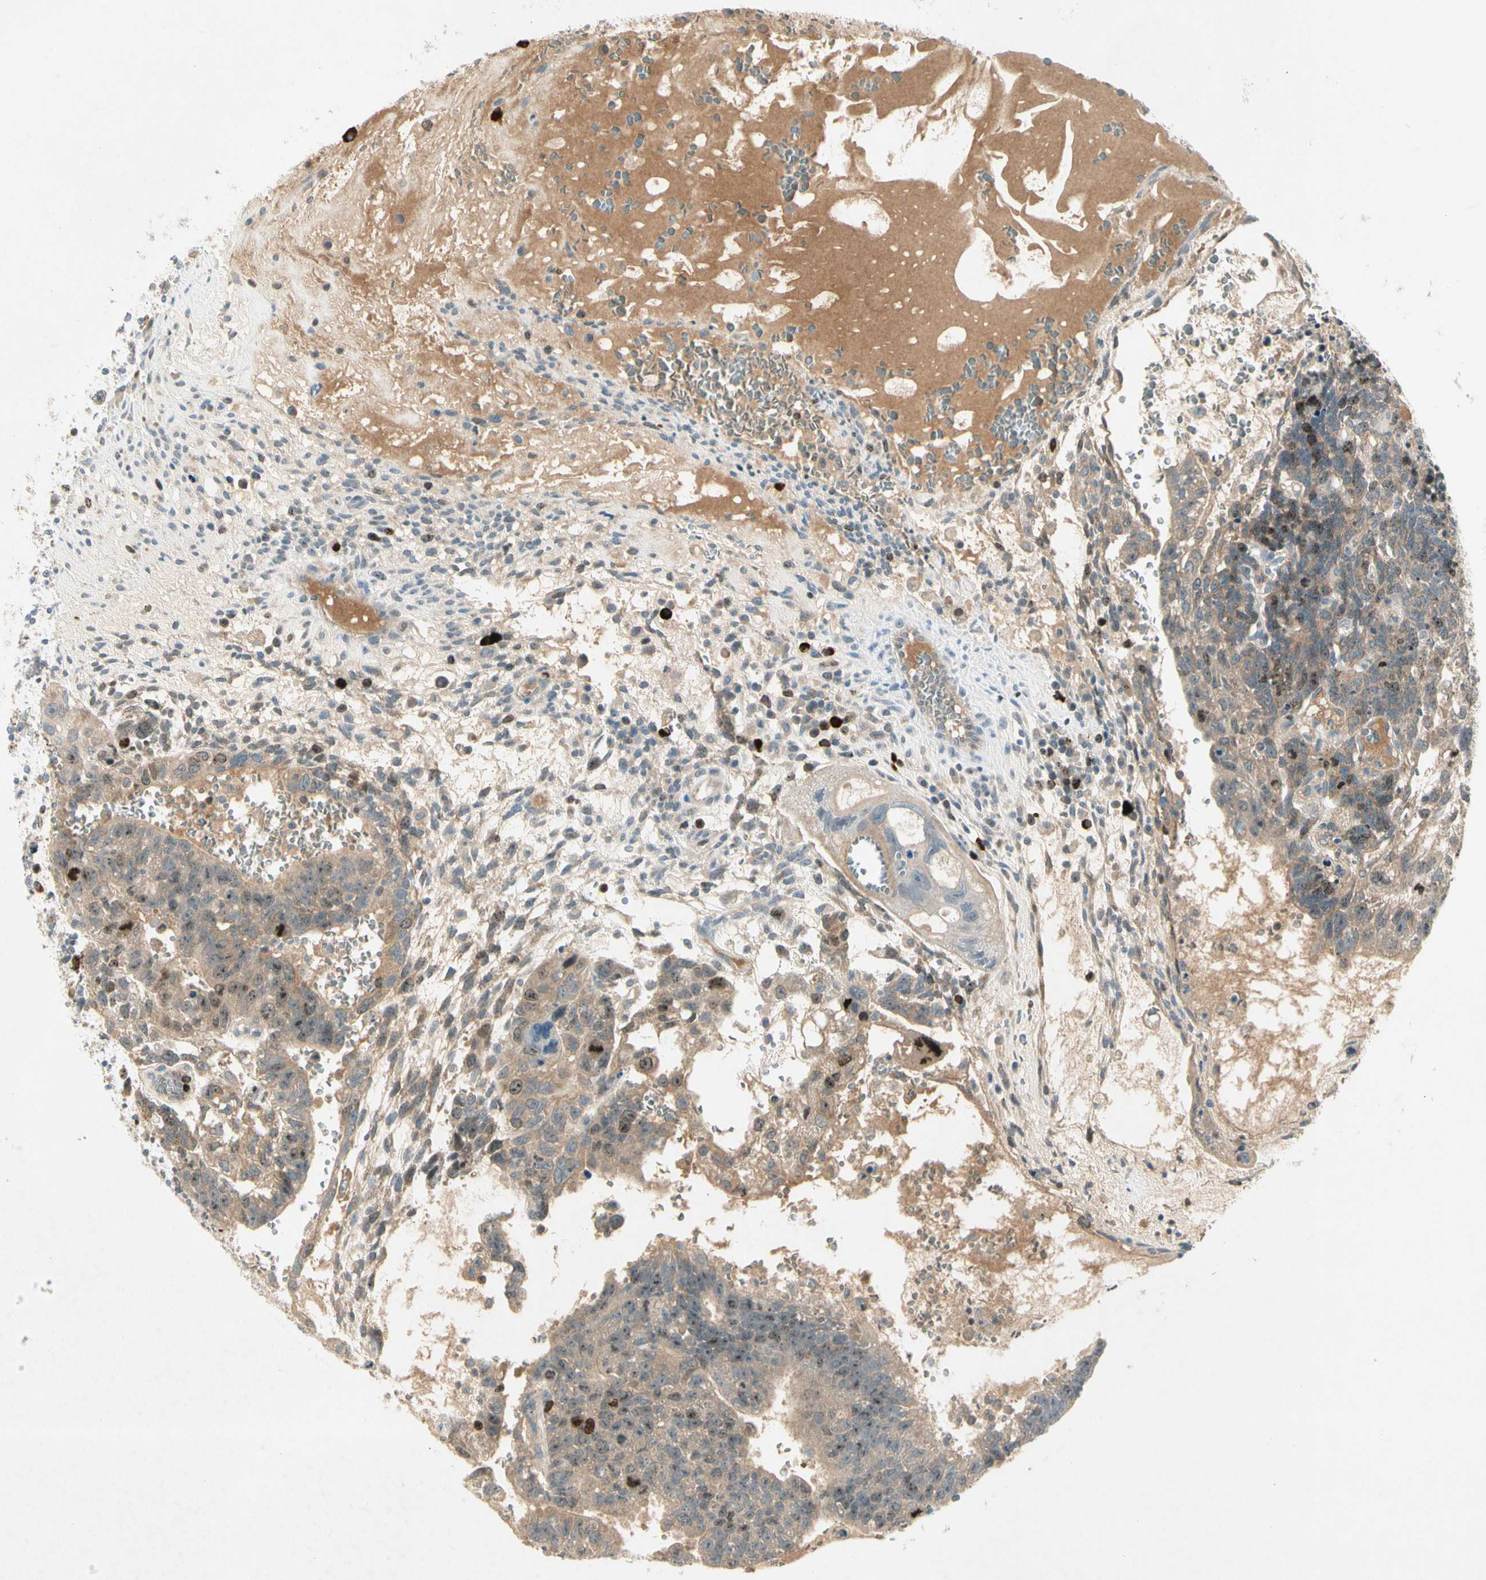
{"staining": {"intensity": "weak", "quantity": "25%-75%", "location": "cytoplasmic/membranous,nuclear"}, "tissue": "testis cancer", "cell_type": "Tumor cells", "image_type": "cancer", "snomed": [{"axis": "morphology", "description": "Seminoma, NOS"}, {"axis": "morphology", "description": "Carcinoma, Embryonal, NOS"}, {"axis": "topography", "description": "Testis"}], "caption": "Seminoma (testis) stained with DAB (3,3'-diaminobenzidine) immunohistochemistry reveals low levels of weak cytoplasmic/membranous and nuclear staining in about 25%-75% of tumor cells. The protein of interest is stained brown, and the nuclei are stained in blue (DAB IHC with brightfield microscopy, high magnification).", "gene": "PITX1", "patient": {"sex": "male", "age": 52}}